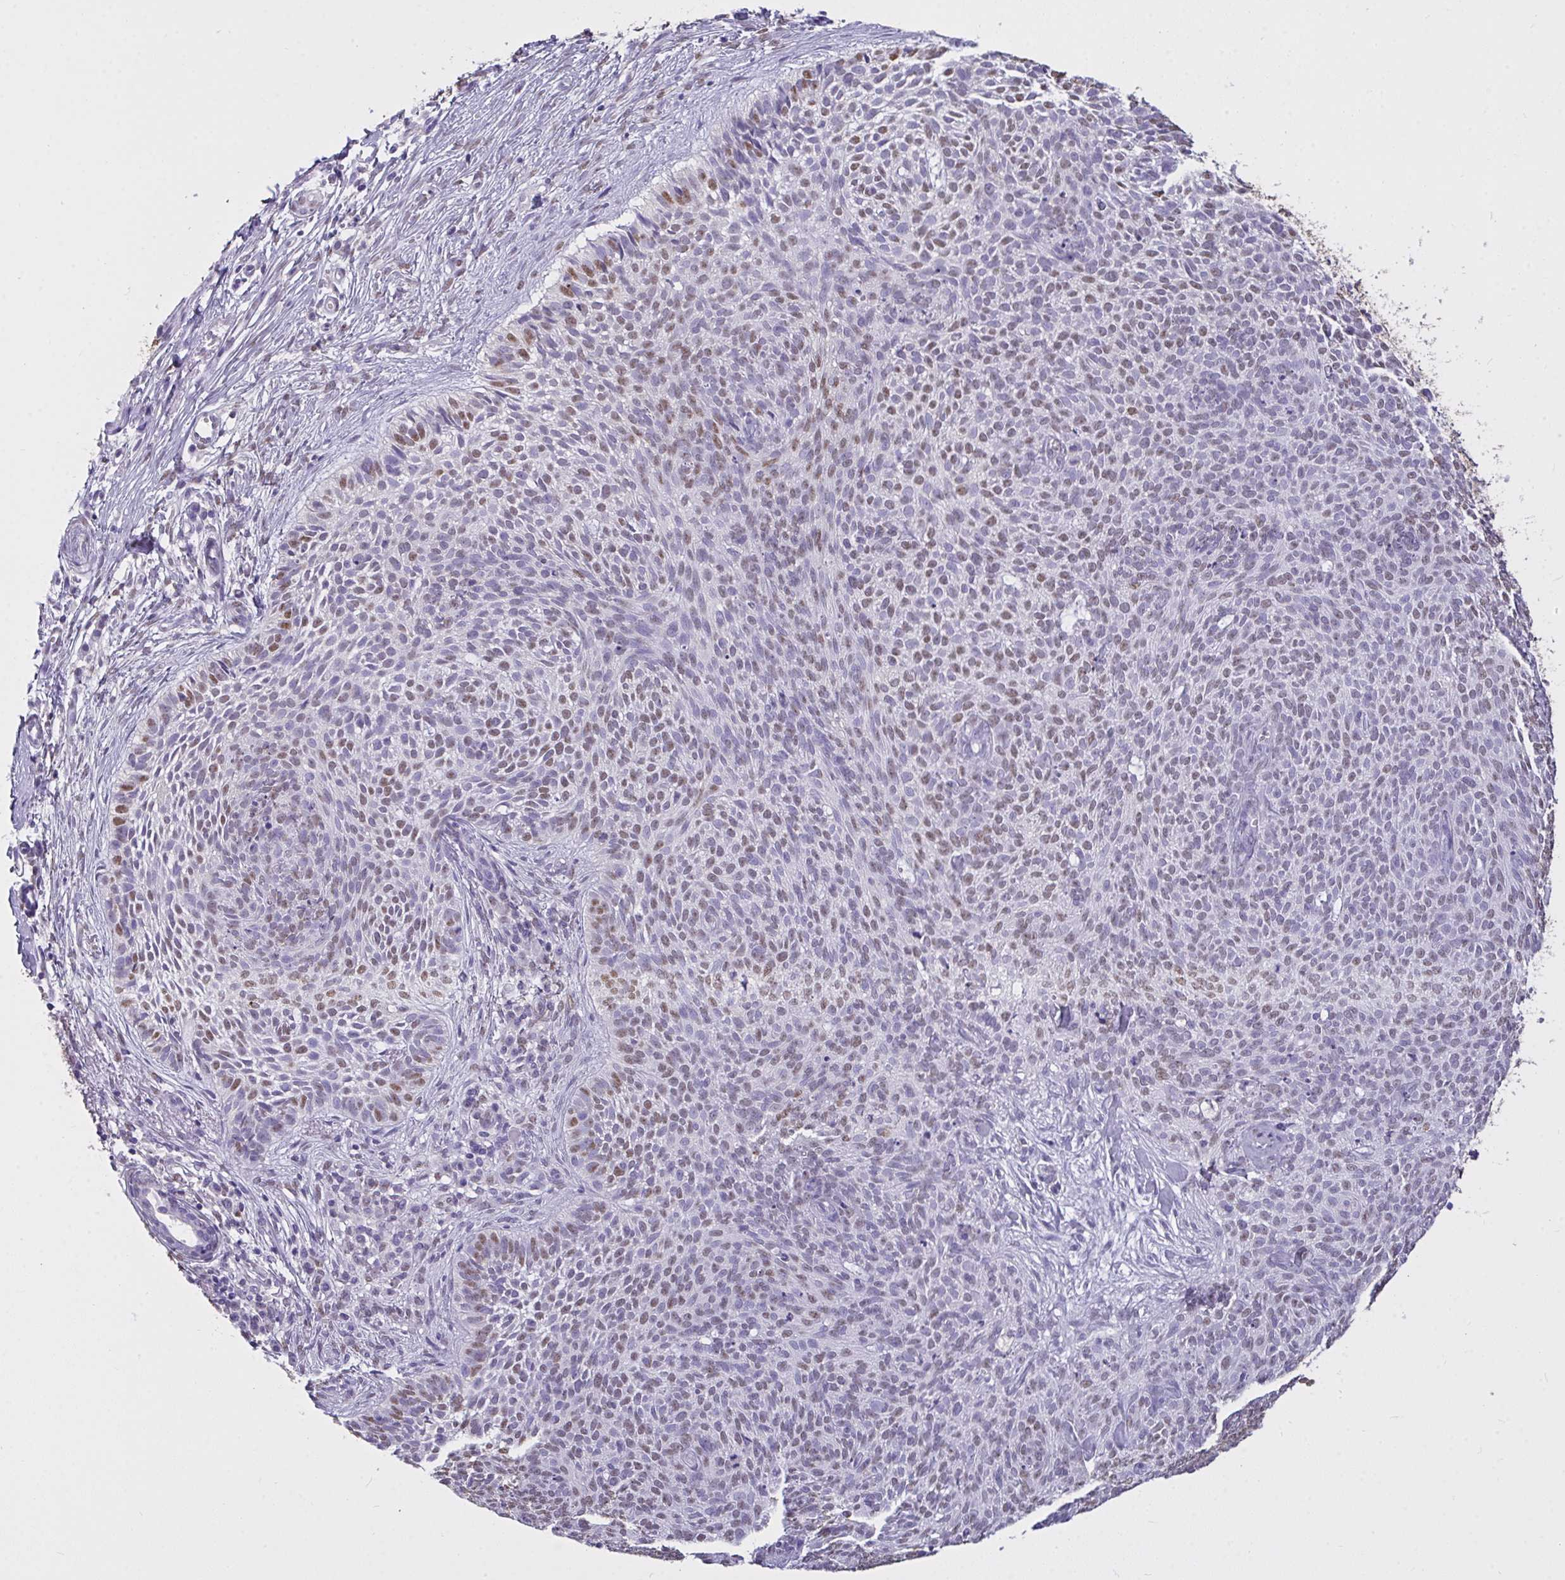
{"staining": {"intensity": "weak", "quantity": "25%-75%", "location": "nuclear"}, "tissue": "skin cancer", "cell_type": "Tumor cells", "image_type": "cancer", "snomed": [{"axis": "morphology", "description": "Basal cell carcinoma"}, {"axis": "topography", "description": "Skin"}, {"axis": "topography", "description": "Skin of face"}], "caption": "Weak nuclear staining for a protein is present in approximately 25%-75% of tumor cells of skin cancer (basal cell carcinoma) using immunohistochemistry.", "gene": "SEMA6B", "patient": {"sex": "female", "age": 82}}